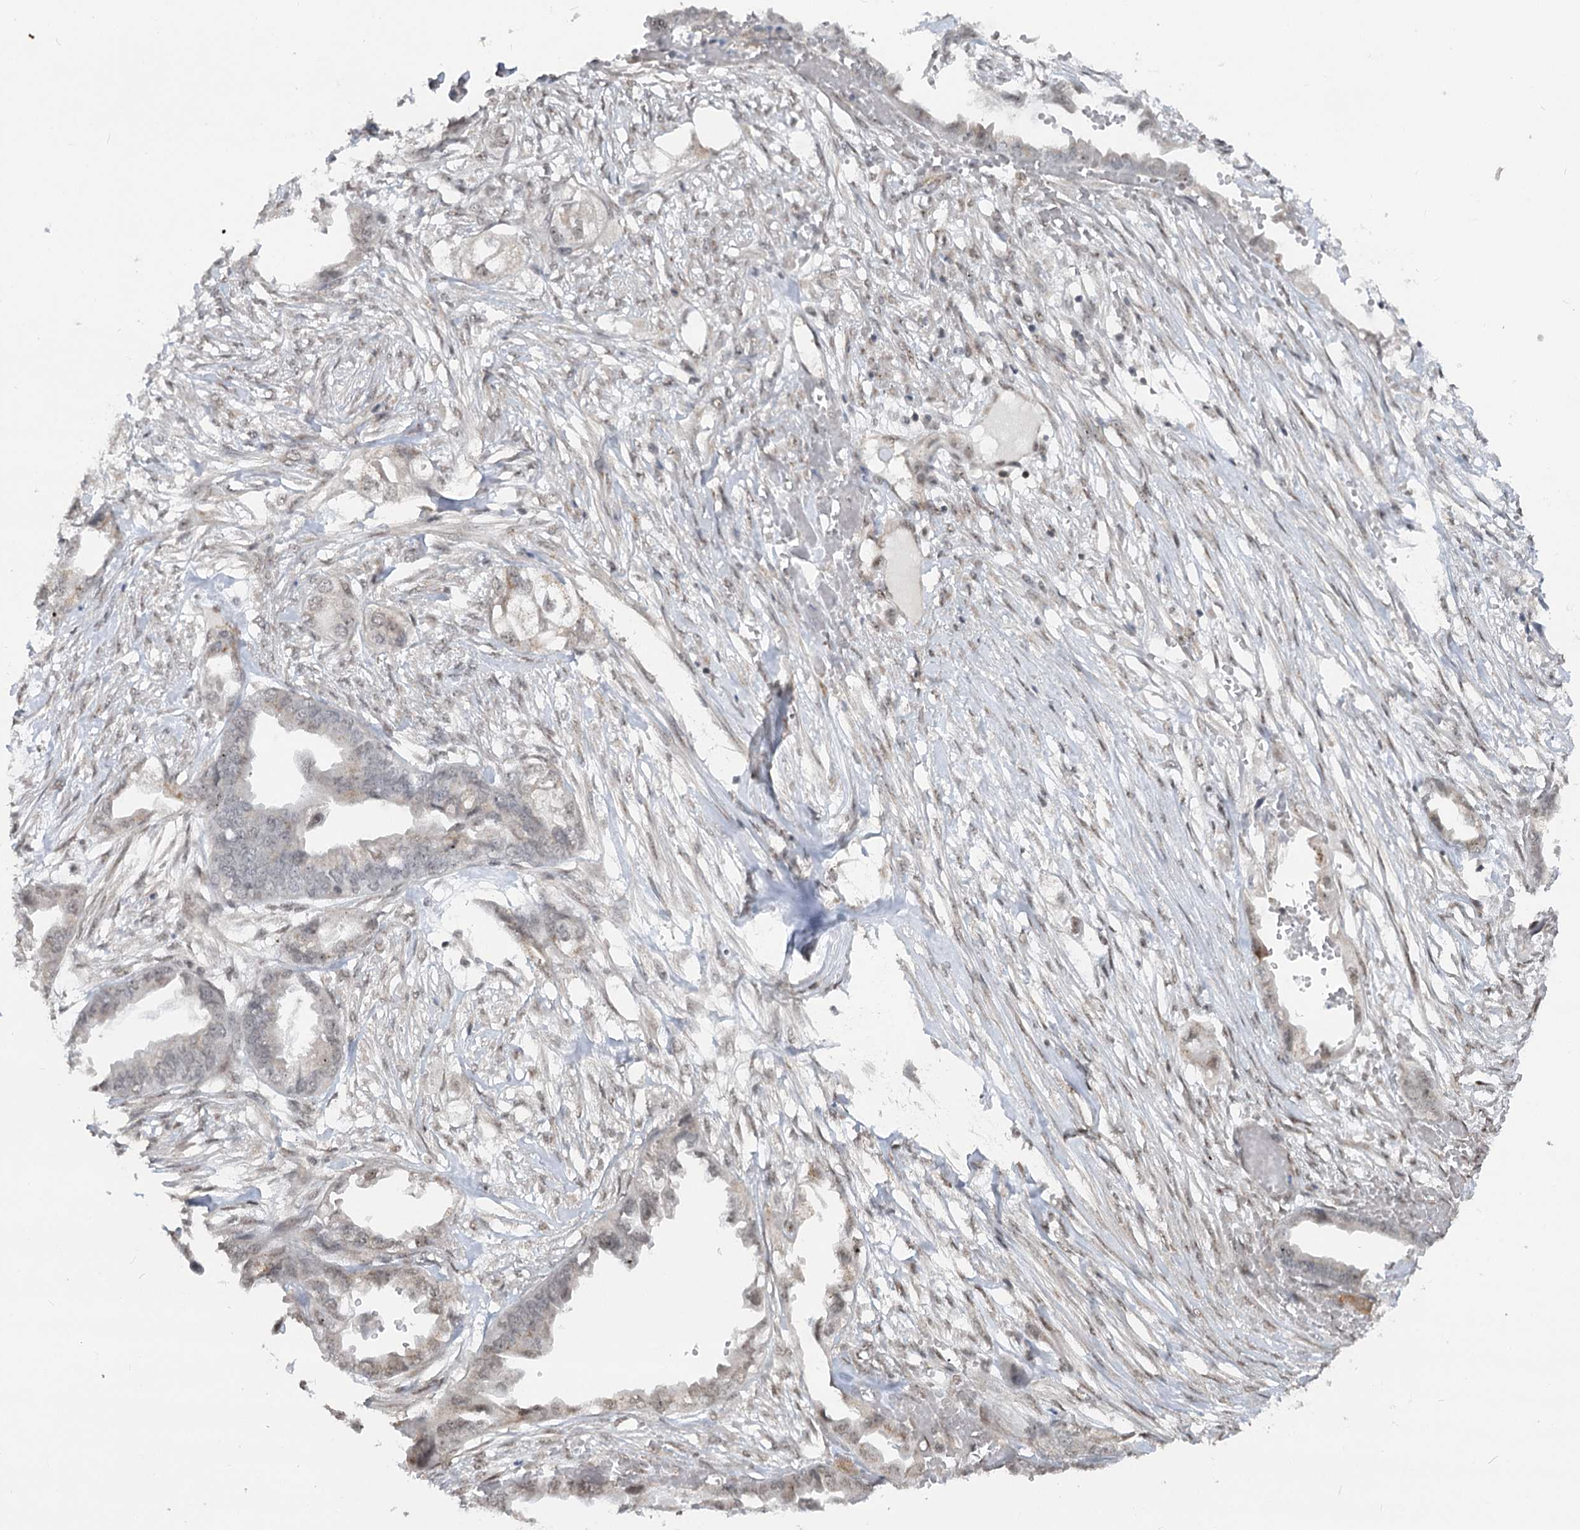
{"staining": {"intensity": "weak", "quantity": "<25%", "location": "nuclear"}, "tissue": "endometrial cancer", "cell_type": "Tumor cells", "image_type": "cancer", "snomed": [{"axis": "morphology", "description": "Adenocarcinoma, NOS"}, {"axis": "morphology", "description": "Adenocarcinoma, metastatic, NOS"}, {"axis": "topography", "description": "Adipose tissue"}, {"axis": "topography", "description": "Endometrium"}], "caption": "The photomicrograph shows no staining of tumor cells in adenocarcinoma (endometrial).", "gene": "GNL3L", "patient": {"sex": "female", "age": 67}}